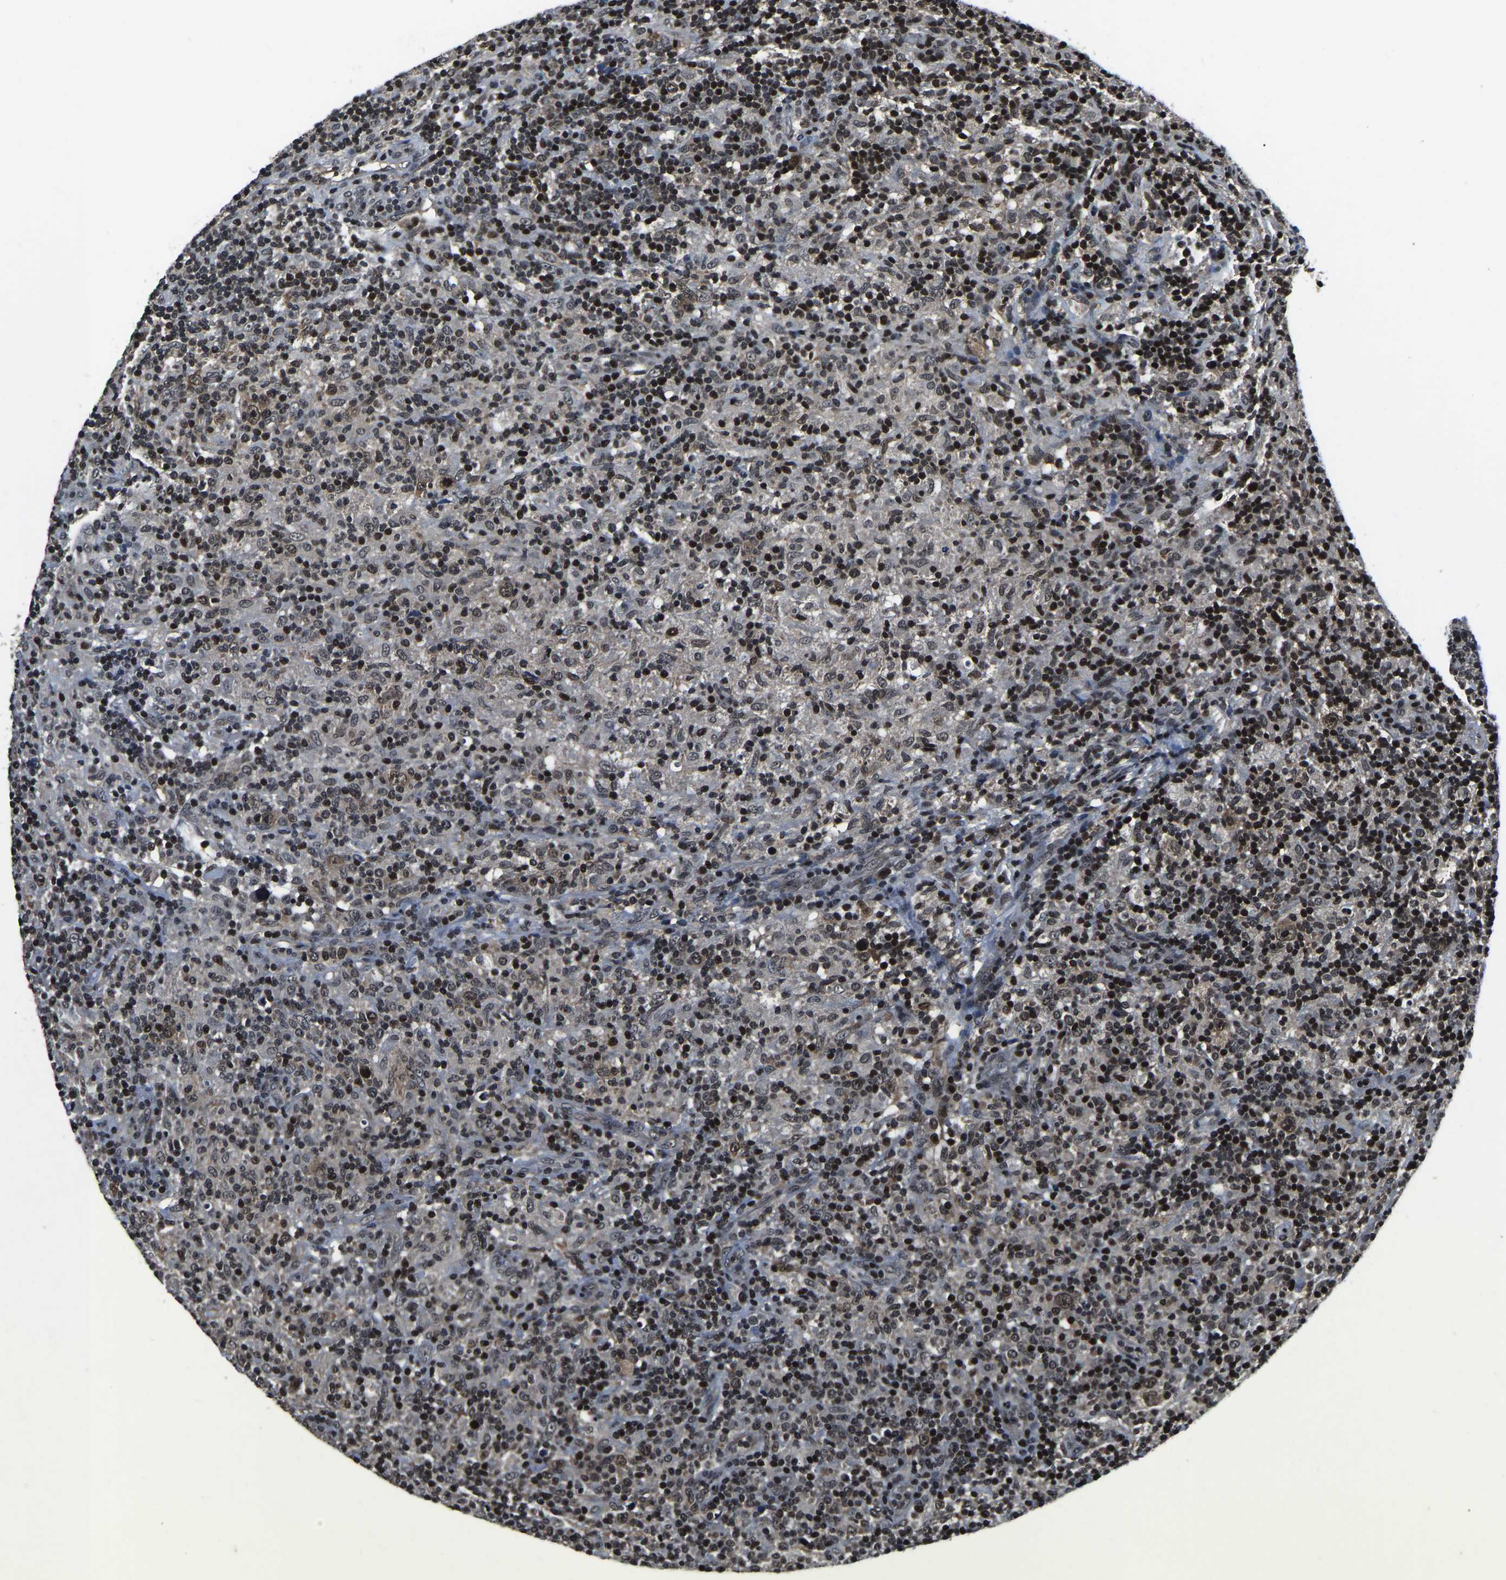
{"staining": {"intensity": "weak", "quantity": ">75%", "location": "nuclear"}, "tissue": "lymphoma", "cell_type": "Tumor cells", "image_type": "cancer", "snomed": [{"axis": "morphology", "description": "Hodgkin's disease, NOS"}, {"axis": "topography", "description": "Lymph node"}], "caption": "A brown stain highlights weak nuclear expression of a protein in Hodgkin's disease tumor cells. Nuclei are stained in blue.", "gene": "ANKIB1", "patient": {"sex": "male", "age": 70}}